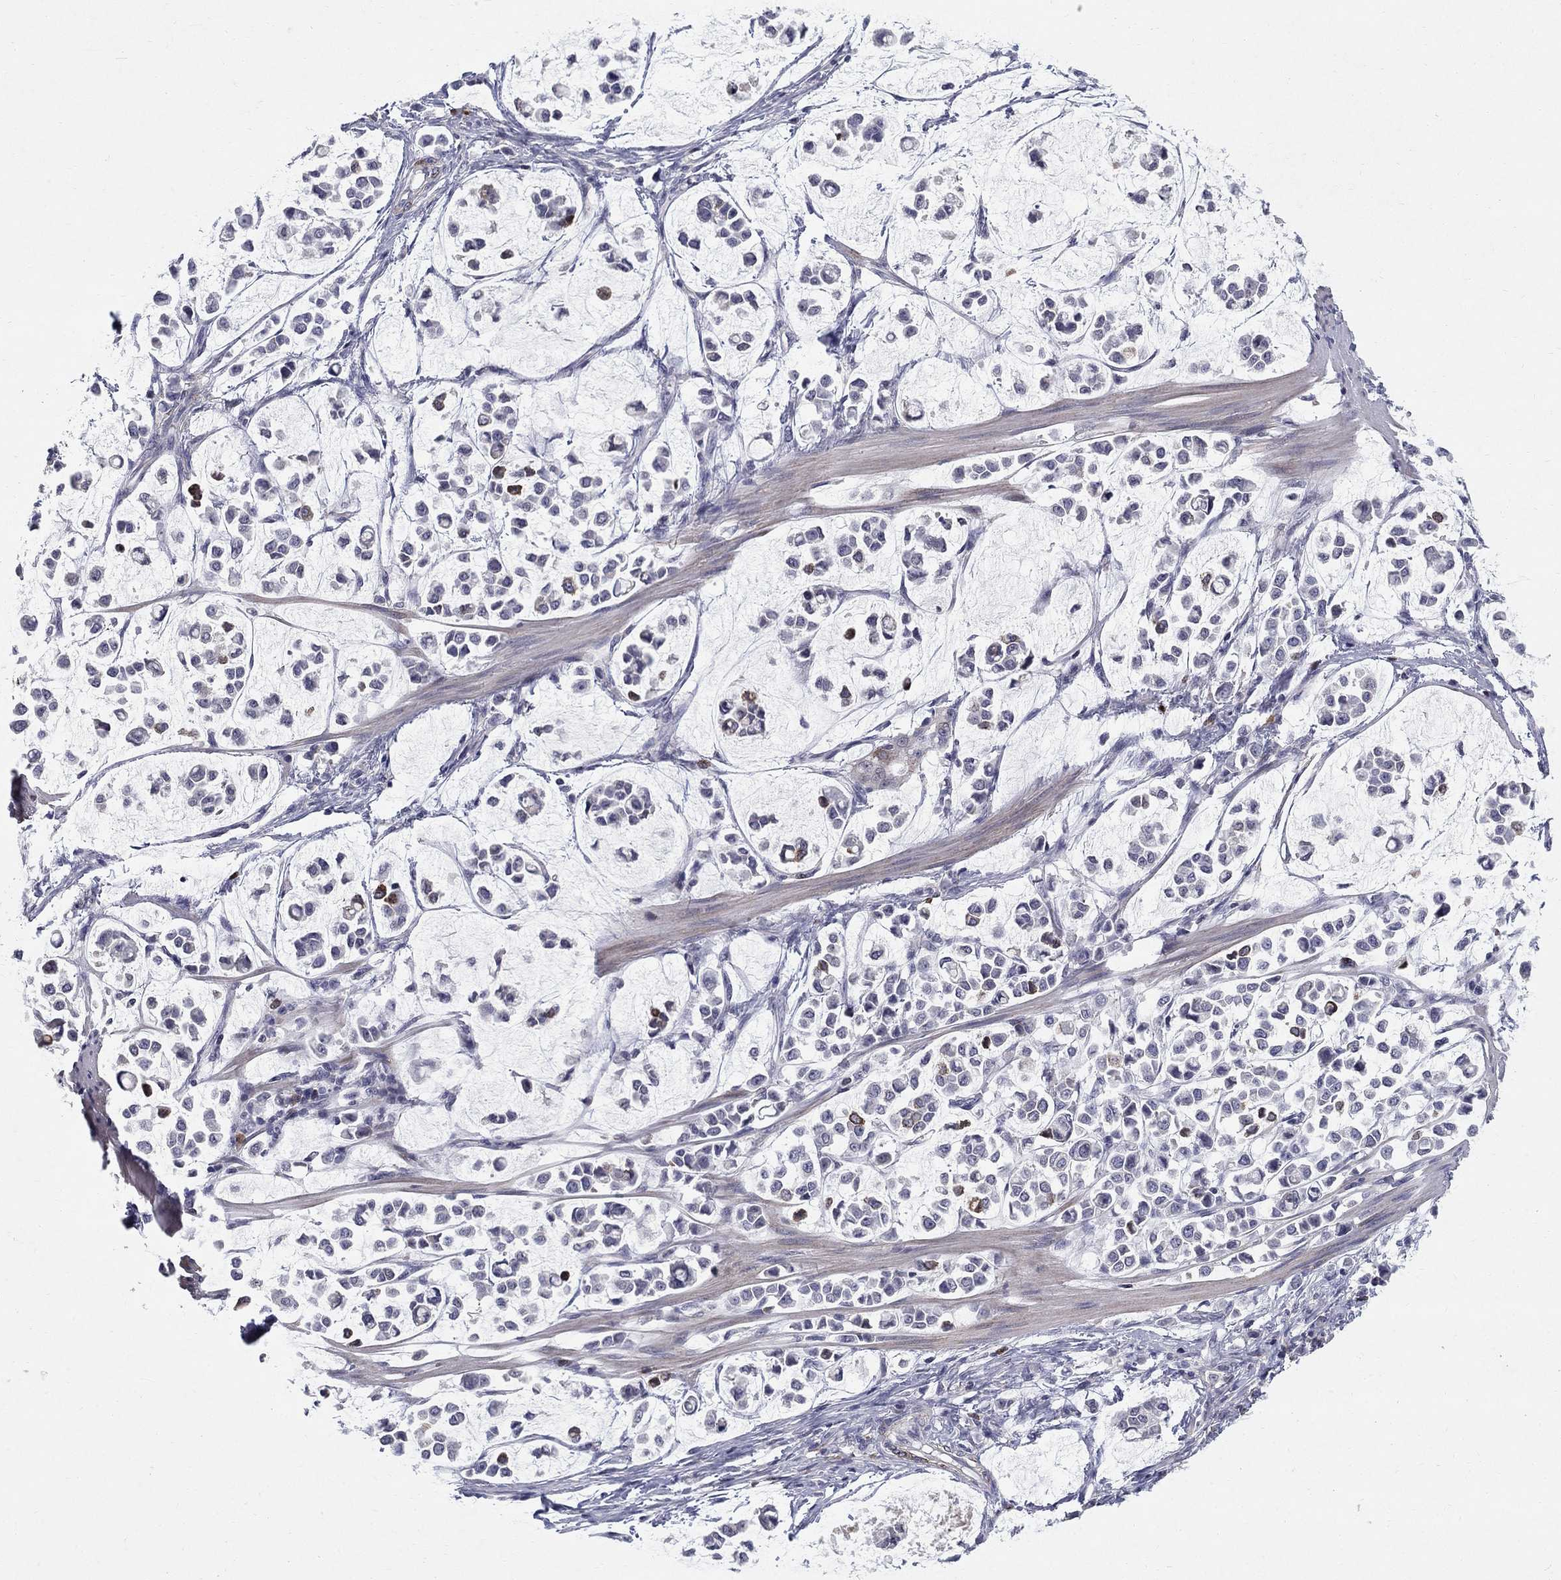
{"staining": {"intensity": "negative", "quantity": "none", "location": "none"}, "tissue": "stomach cancer", "cell_type": "Tumor cells", "image_type": "cancer", "snomed": [{"axis": "morphology", "description": "Adenocarcinoma, NOS"}, {"axis": "topography", "description": "Stomach"}], "caption": "This is an immunohistochemistry histopathology image of adenocarcinoma (stomach). There is no staining in tumor cells.", "gene": "NTRK2", "patient": {"sex": "male", "age": 82}}